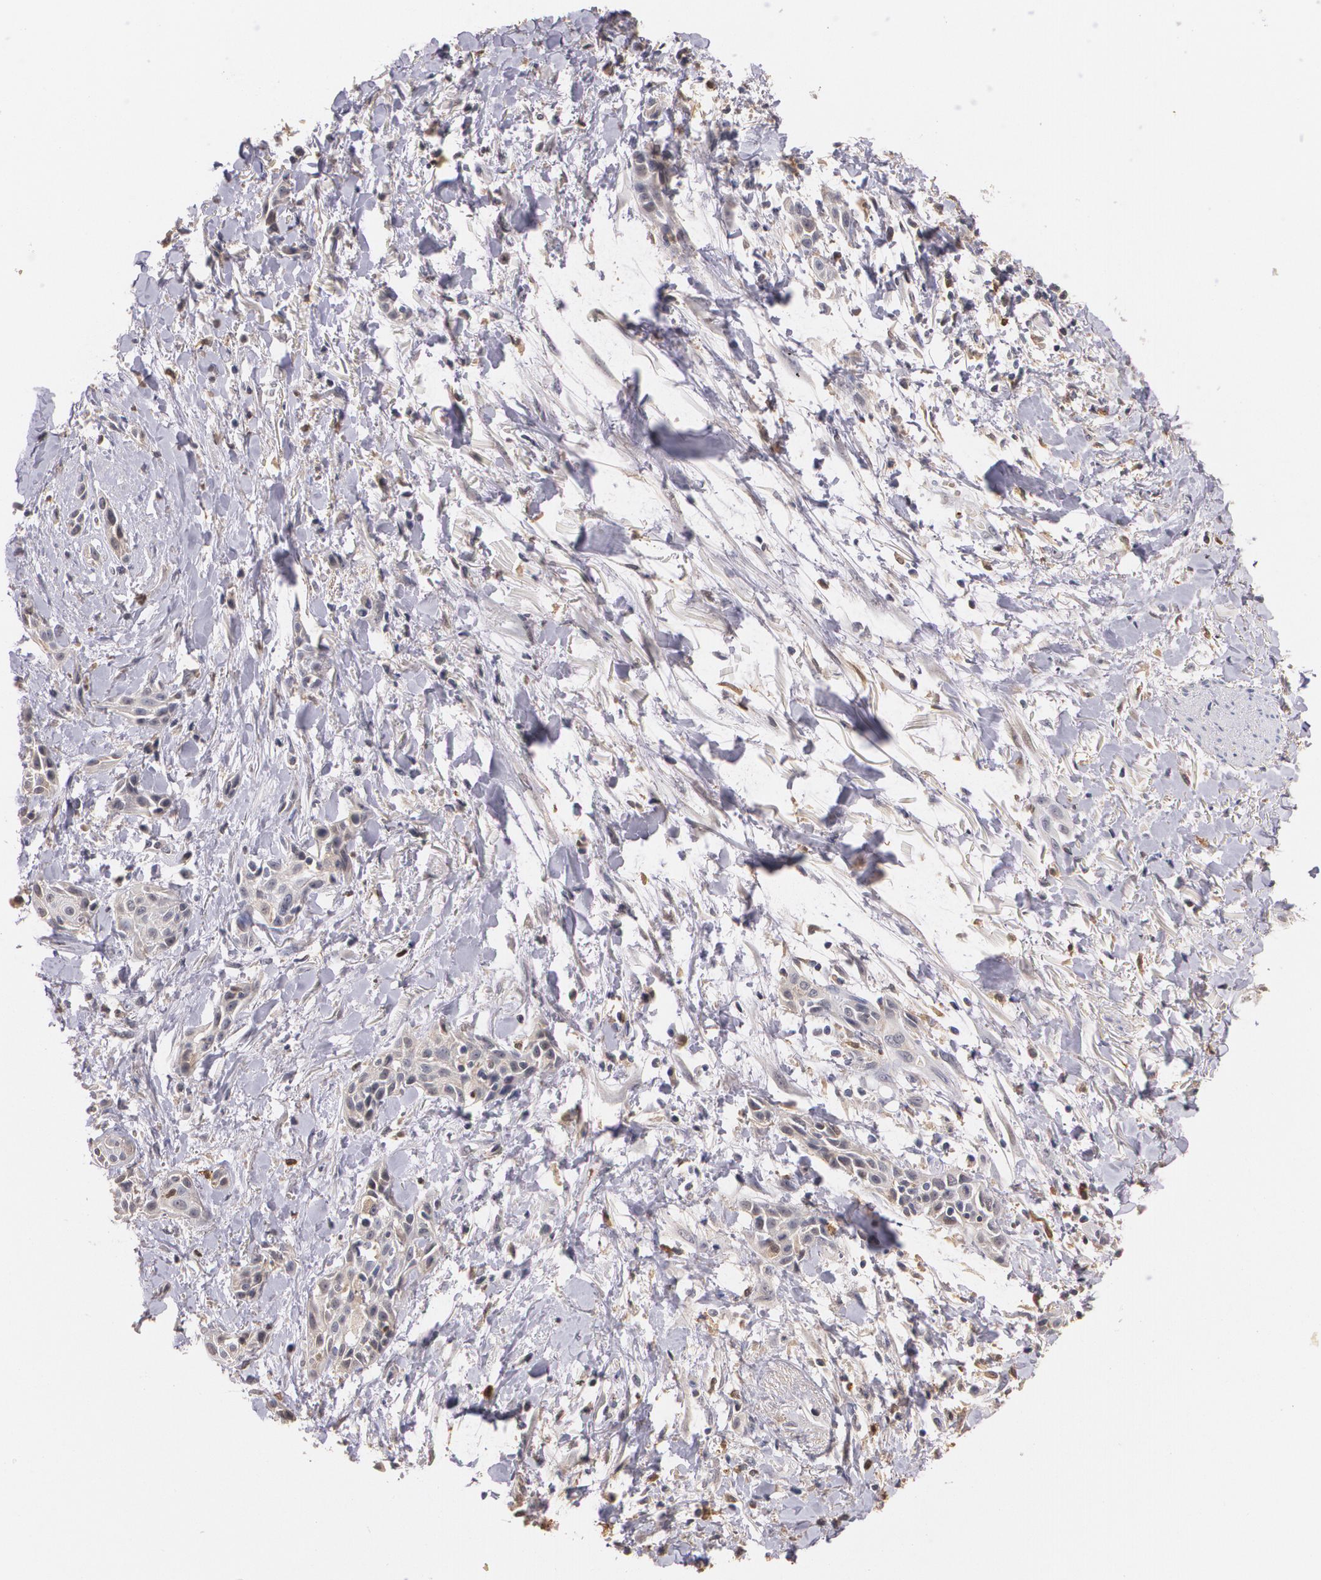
{"staining": {"intensity": "weak", "quantity": ">75%", "location": "cytoplasmic/membranous"}, "tissue": "skin cancer", "cell_type": "Tumor cells", "image_type": "cancer", "snomed": [{"axis": "morphology", "description": "Squamous cell carcinoma, NOS"}, {"axis": "topography", "description": "Skin"}, {"axis": "topography", "description": "Anal"}], "caption": "Squamous cell carcinoma (skin) stained with DAB immunohistochemistry (IHC) shows low levels of weak cytoplasmic/membranous positivity in approximately >75% of tumor cells.", "gene": "PTS", "patient": {"sex": "male", "age": 64}}